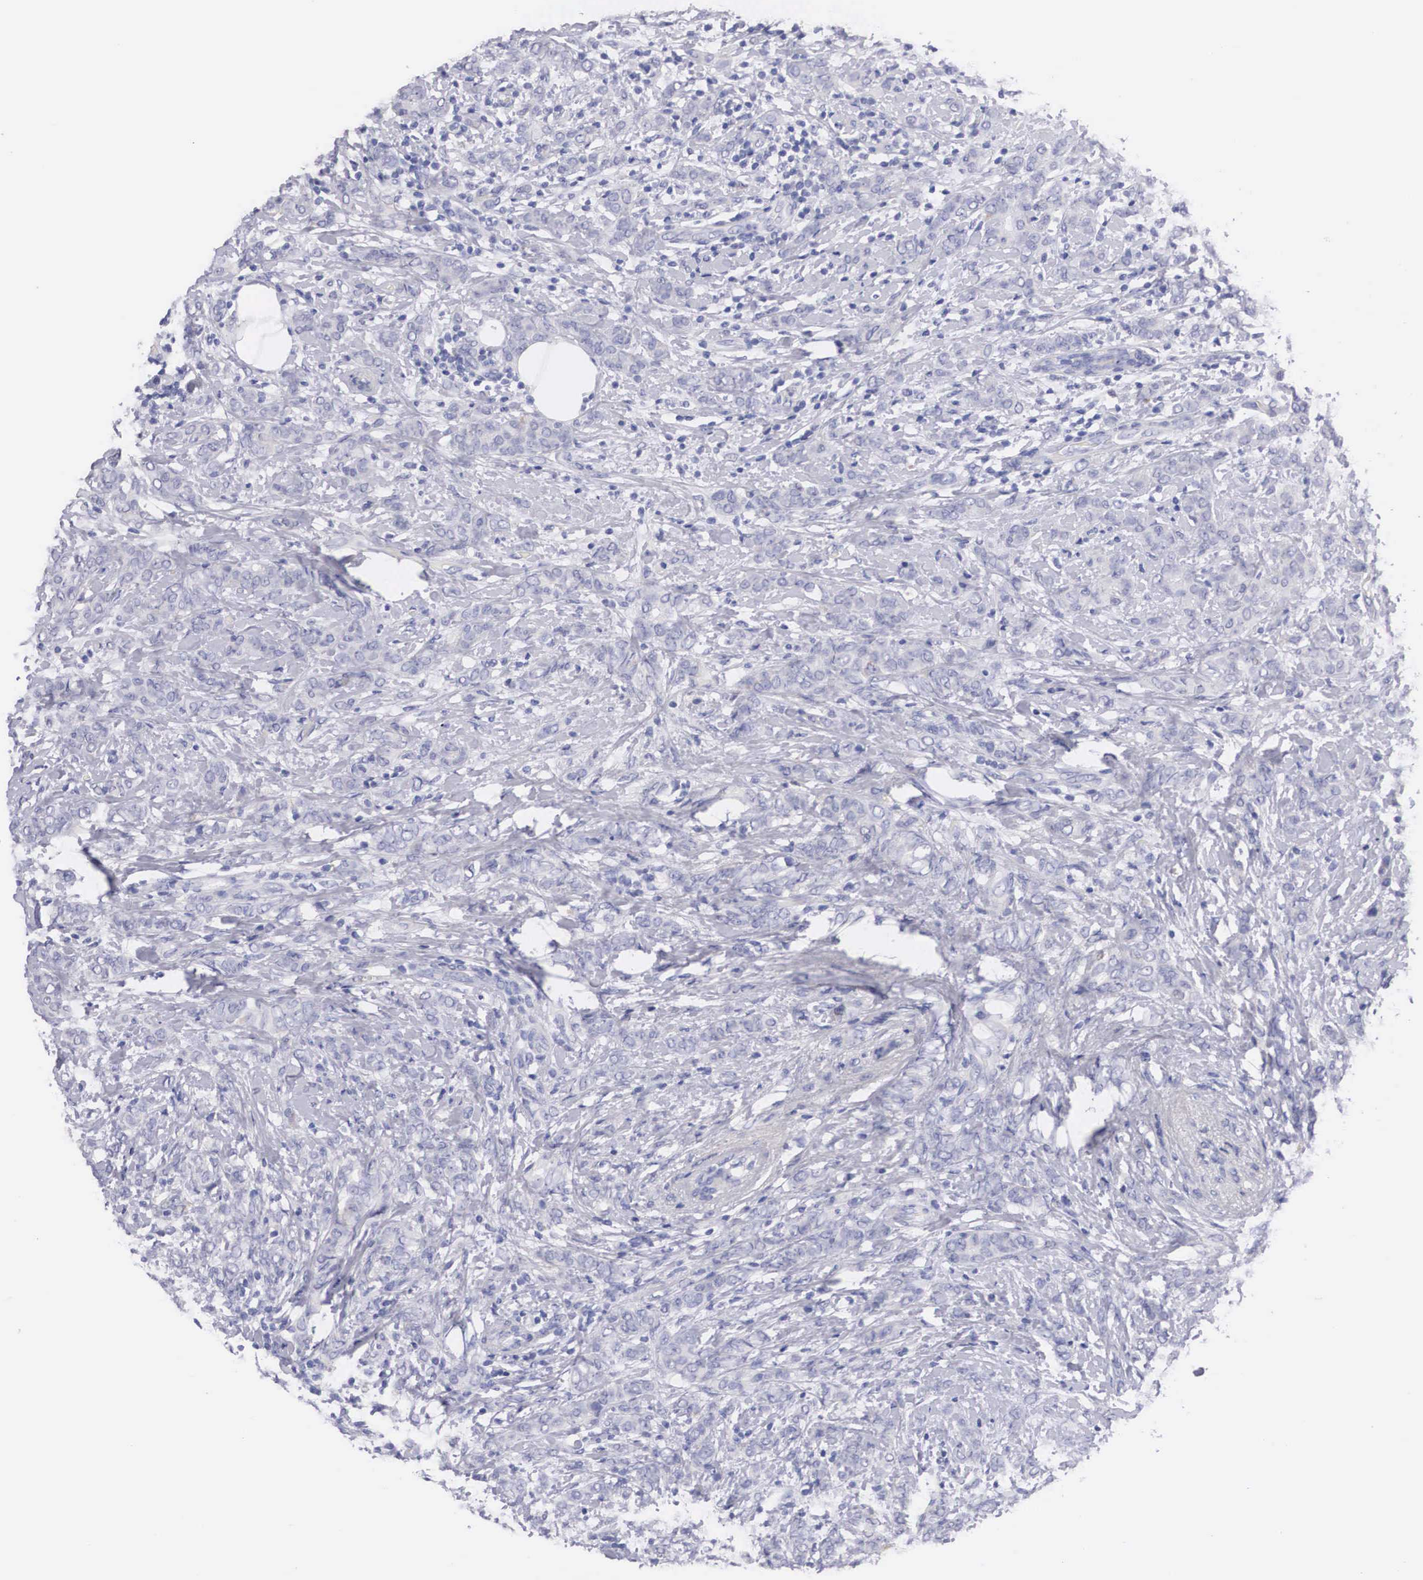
{"staining": {"intensity": "negative", "quantity": "none", "location": "none"}, "tissue": "breast cancer", "cell_type": "Tumor cells", "image_type": "cancer", "snomed": [{"axis": "morphology", "description": "Duct carcinoma"}, {"axis": "topography", "description": "Breast"}], "caption": "Micrograph shows no protein staining in tumor cells of breast infiltrating ductal carcinoma tissue.", "gene": "ABHD4", "patient": {"sex": "female", "age": 53}}